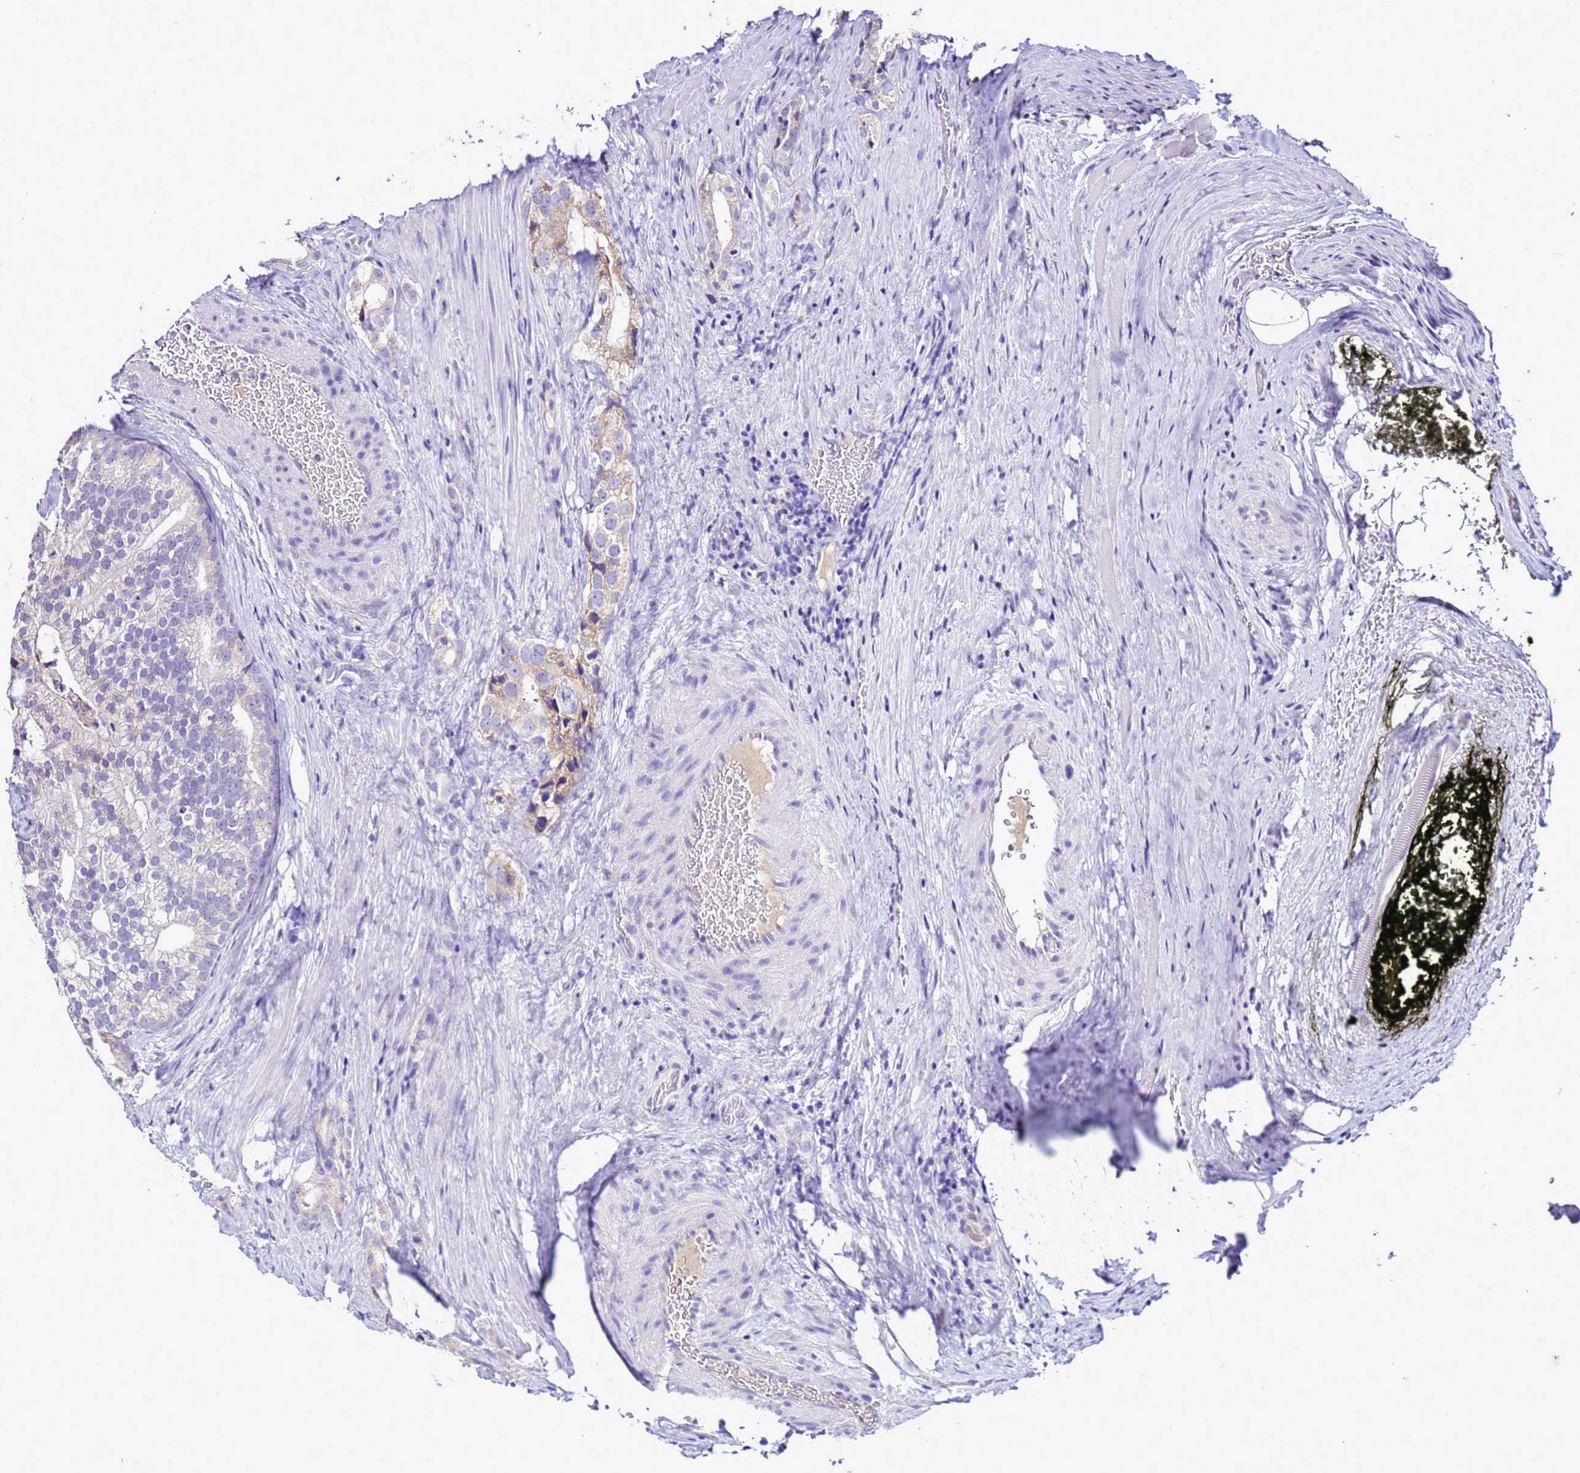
{"staining": {"intensity": "weak", "quantity": "<25%", "location": "cytoplasmic/membranous"}, "tissue": "prostate cancer", "cell_type": "Tumor cells", "image_type": "cancer", "snomed": [{"axis": "morphology", "description": "Adenocarcinoma, Low grade"}, {"axis": "topography", "description": "Prostate"}], "caption": "Prostate cancer was stained to show a protein in brown. There is no significant positivity in tumor cells. (DAB immunohistochemistry, high magnification).", "gene": "ANTKMT", "patient": {"sex": "male", "age": 71}}